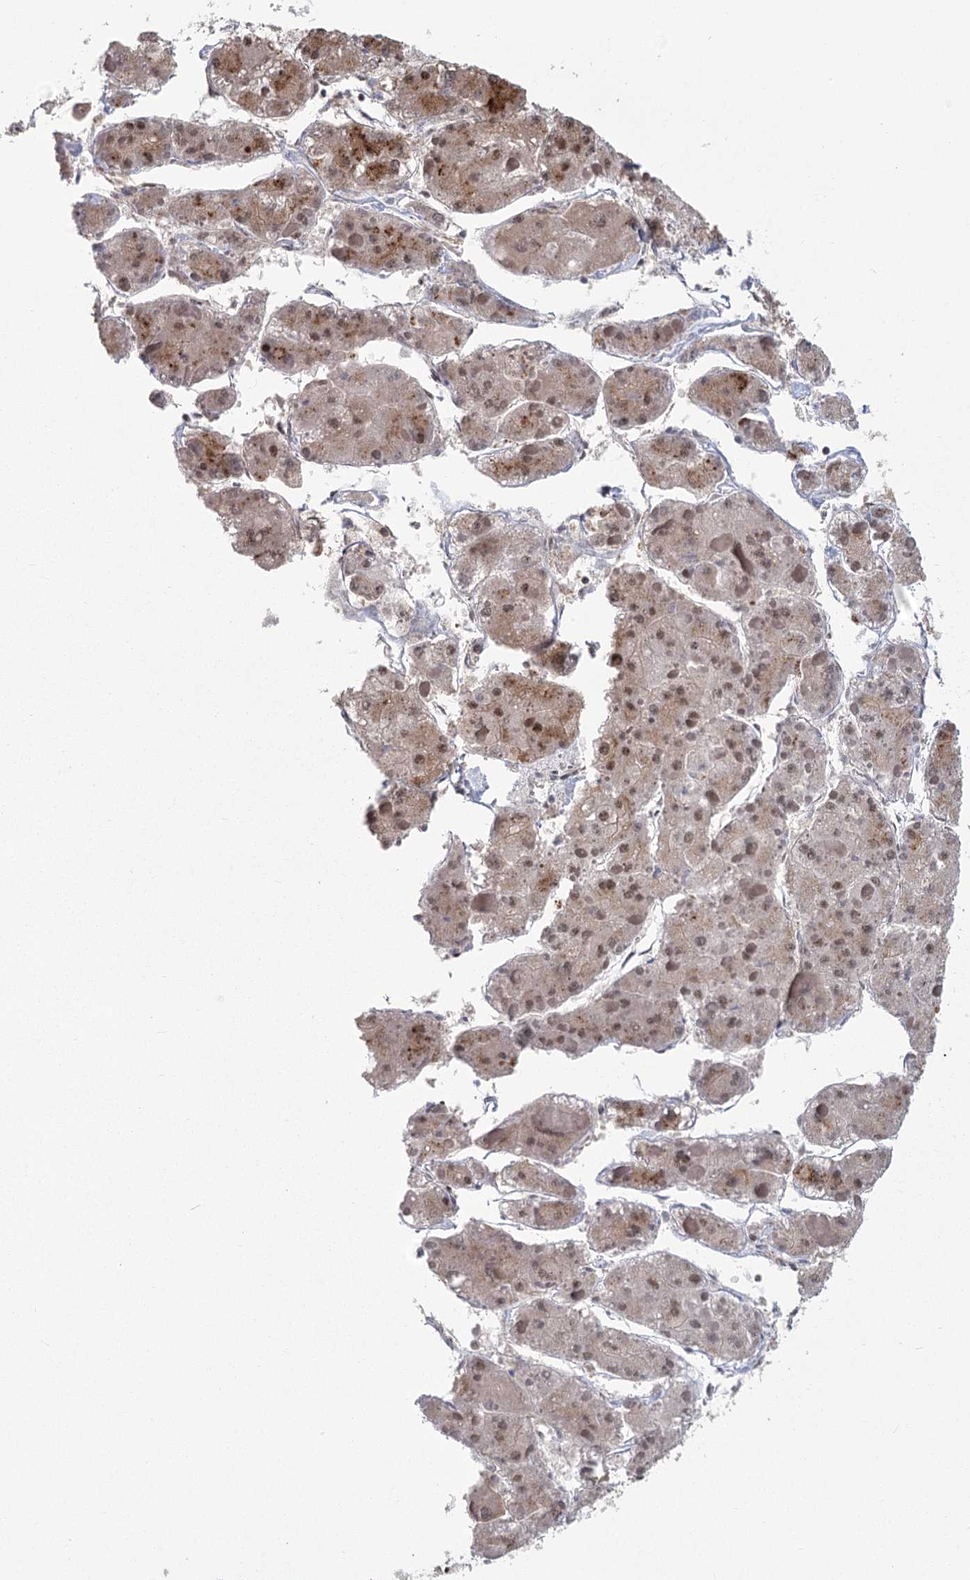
{"staining": {"intensity": "moderate", "quantity": ">75%", "location": "cytoplasmic/membranous,nuclear"}, "tissue": "liver cancer", "cell_type": "Tumor cells", "image_type": "cancer", "snomed": [{"axis": "morphology", "description": "Carcinoma, Hepatocellular, NOS"}, {"axis": "topography", "description": "Liver"}], "caption": "This is a histology image of immunohistochemistry staining of liver hepatocellular carcinoma, which shows moderate staining in the cytoplasmic/membranous and nuclear of tumor cells.", "gene": "PARM1", "patient": {"sex": "female", "age": 73}}